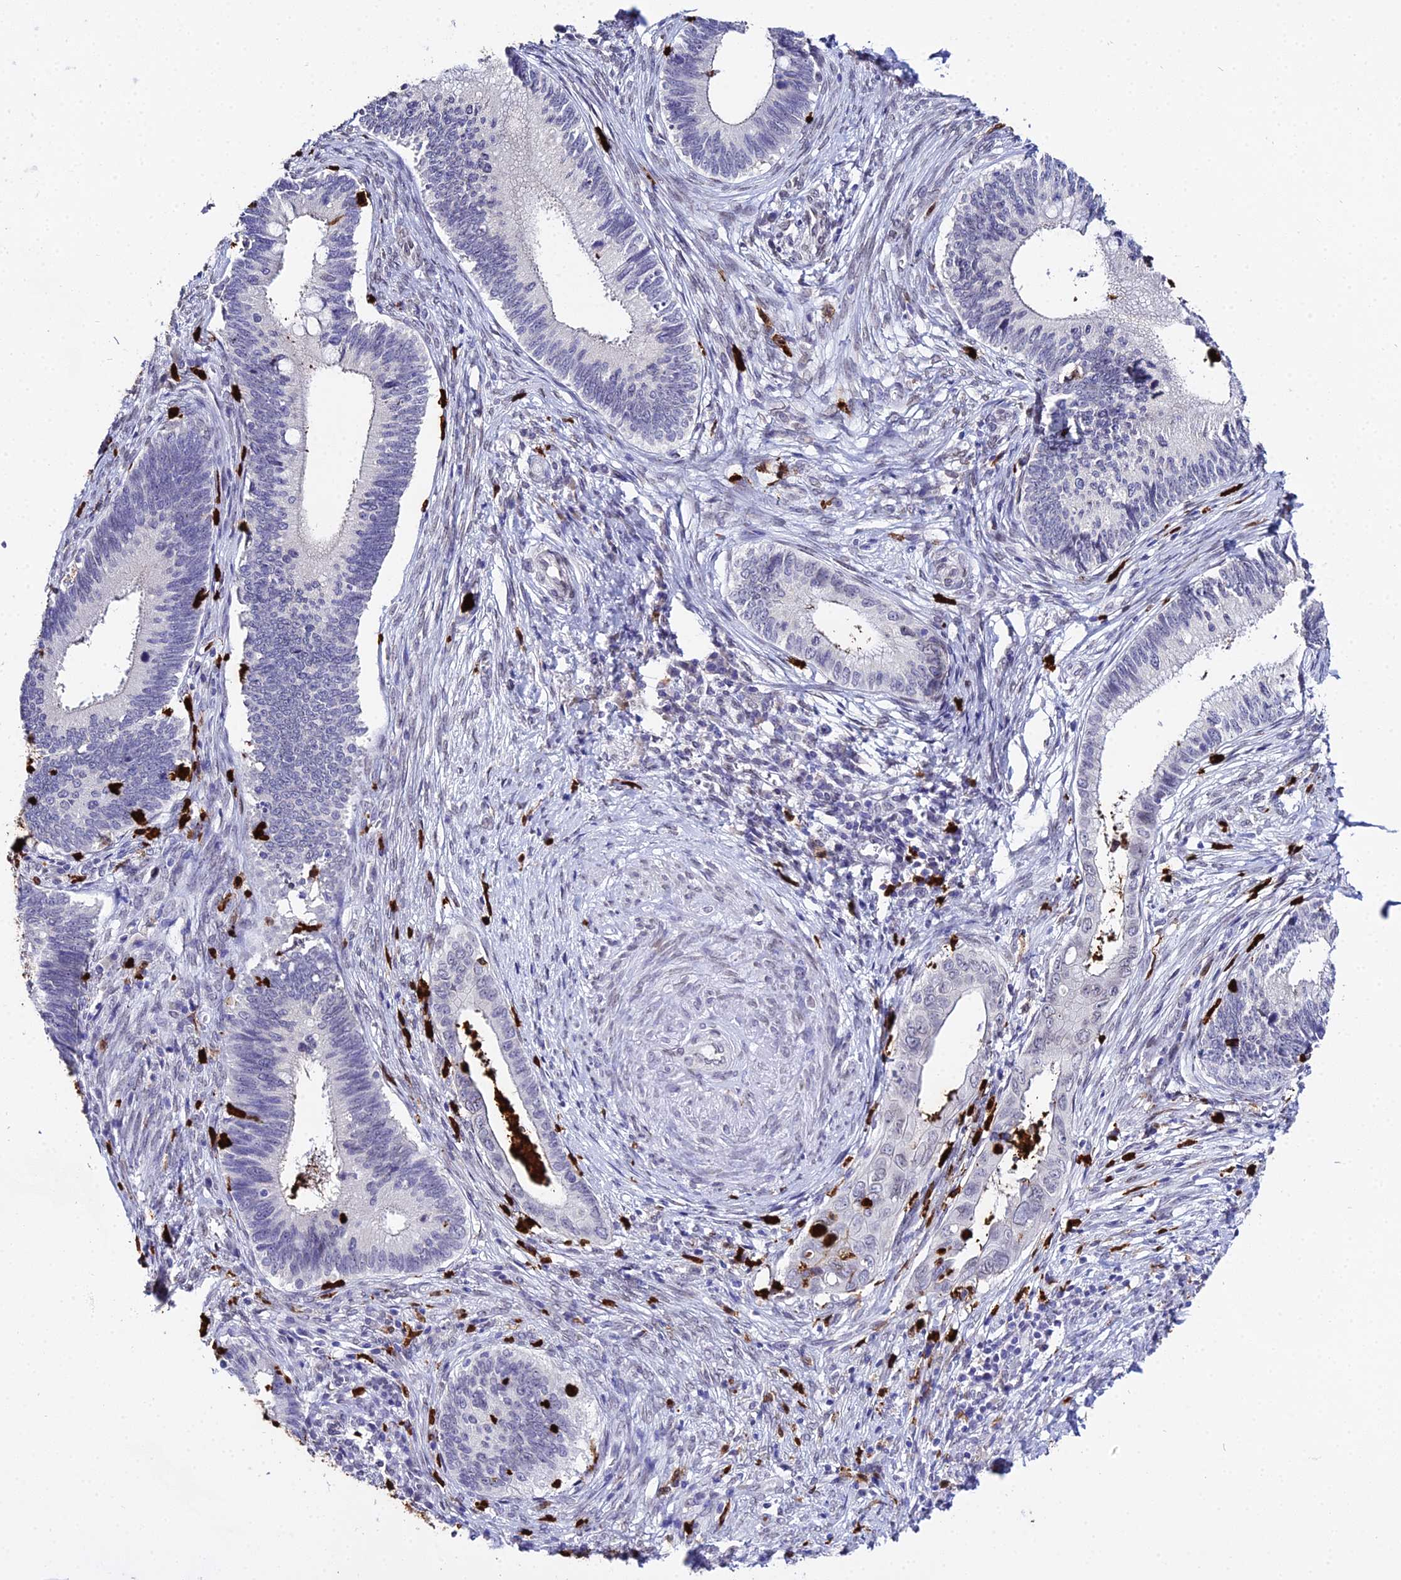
{"staining": {"intensity": "negative", "quantity": "none", "location": "none"}, "tissue": "cervical cancer", "cell_type": "Tumor cells", "image_type": "cancer", "snomed": [{"axis": "morphology", "description": "Adenocarcinoma, NOS"}, {"axis": "topography", "description": "Cervix"}], "caption": "This image is of cervical cancer (adenocarcinoma) stained with IHC to label a protein in brown with the nuclei are counter-stained blue. There is no staining in tumor cells.", "gene": "MCM10", "patient": {"sex": "female", "age": 42}}